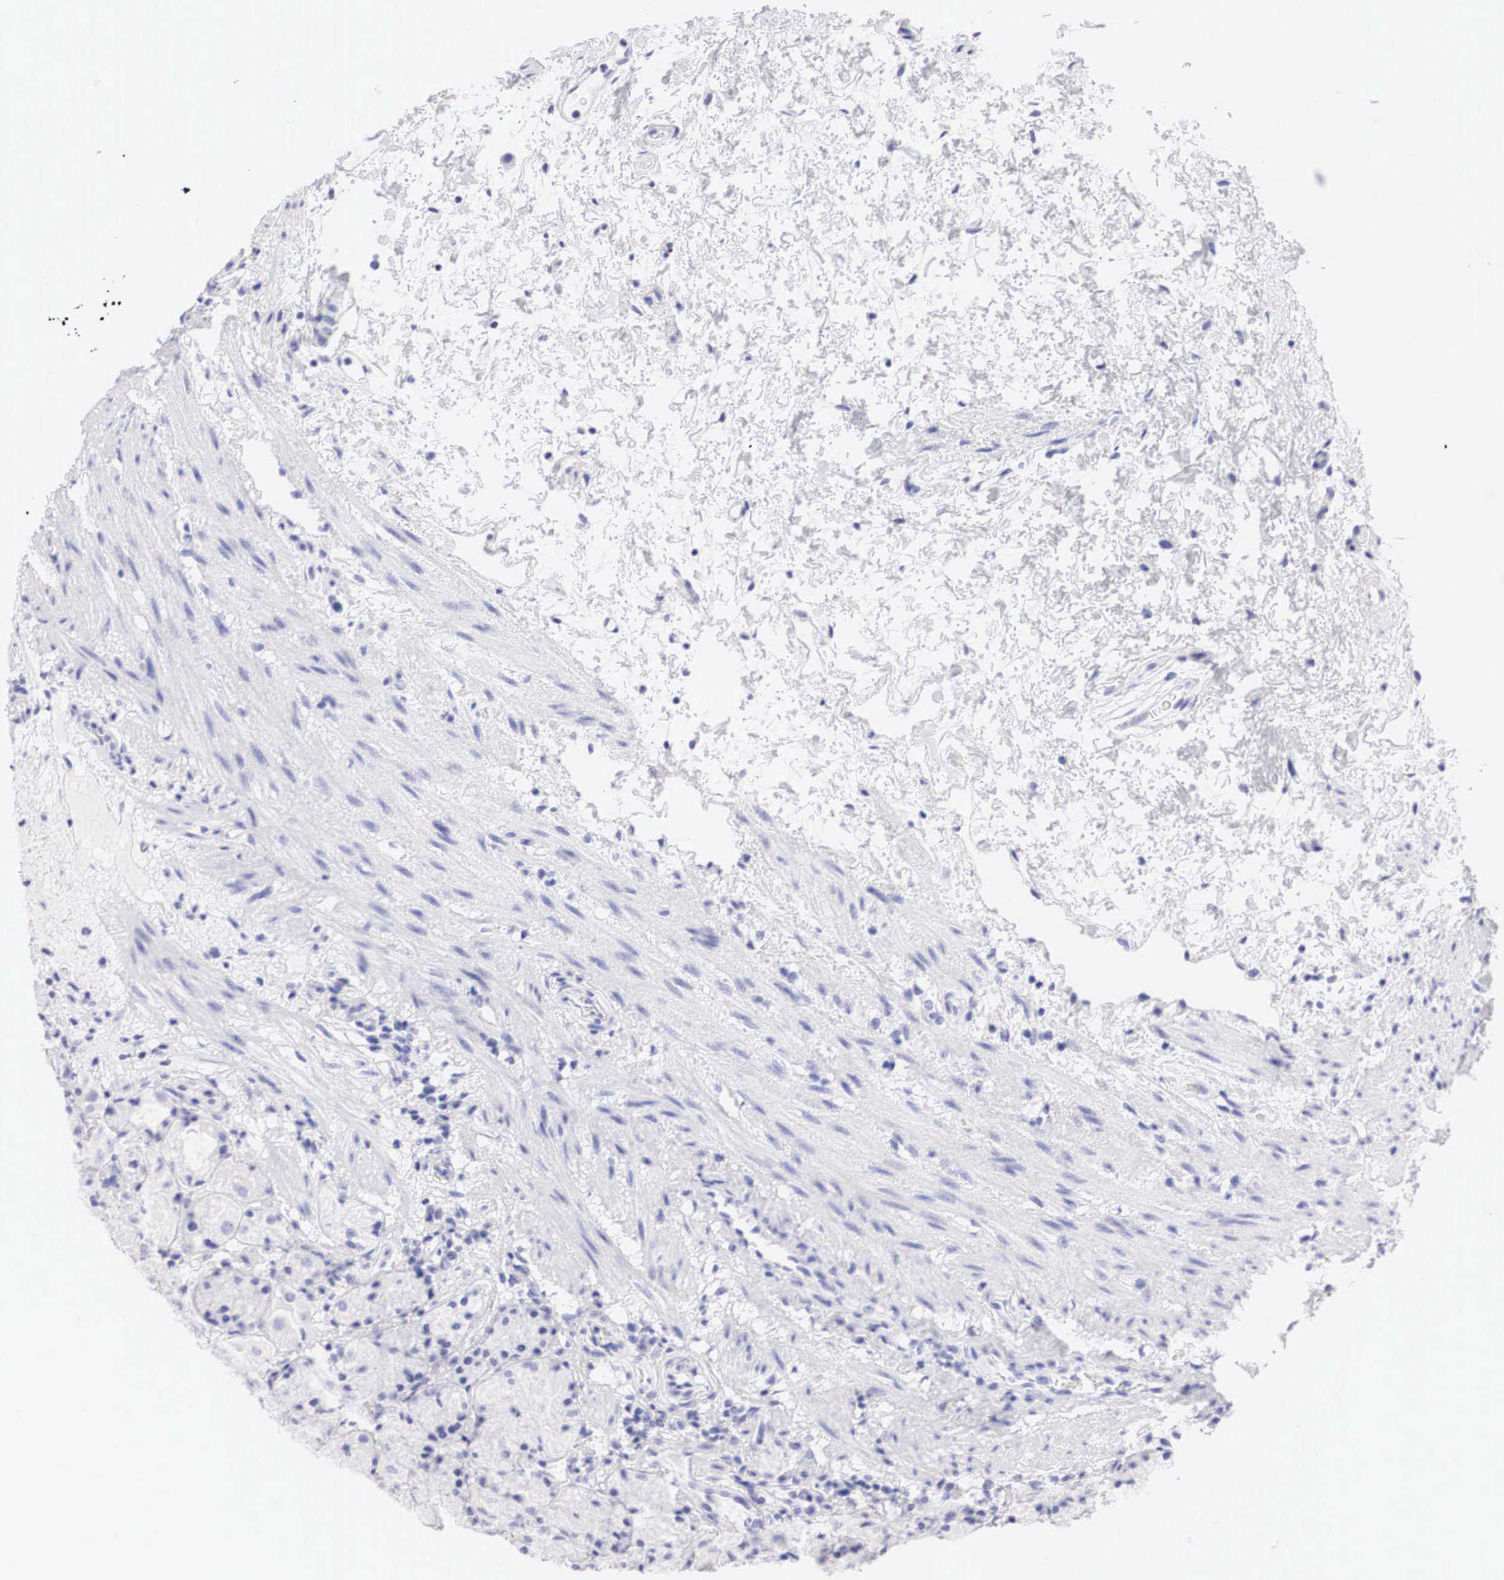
{"staining": {"intensity": "negative", "quantity": "none", "location": "none"}, "tissue": "stomach", "cell_type": "Glandular cells", "image_type": "normal", "snomed": [{"axis": "morphology", "description": "Normal tissue, NOS"}, {"axis": "topography", "description": "Stomach, upper"}], "caption": "Immunohistochemical staining of benign human stomach displays no significant positivity in glandular cells.", "gene": "TYR", "patient": {"sex": "female", "age": 75}}